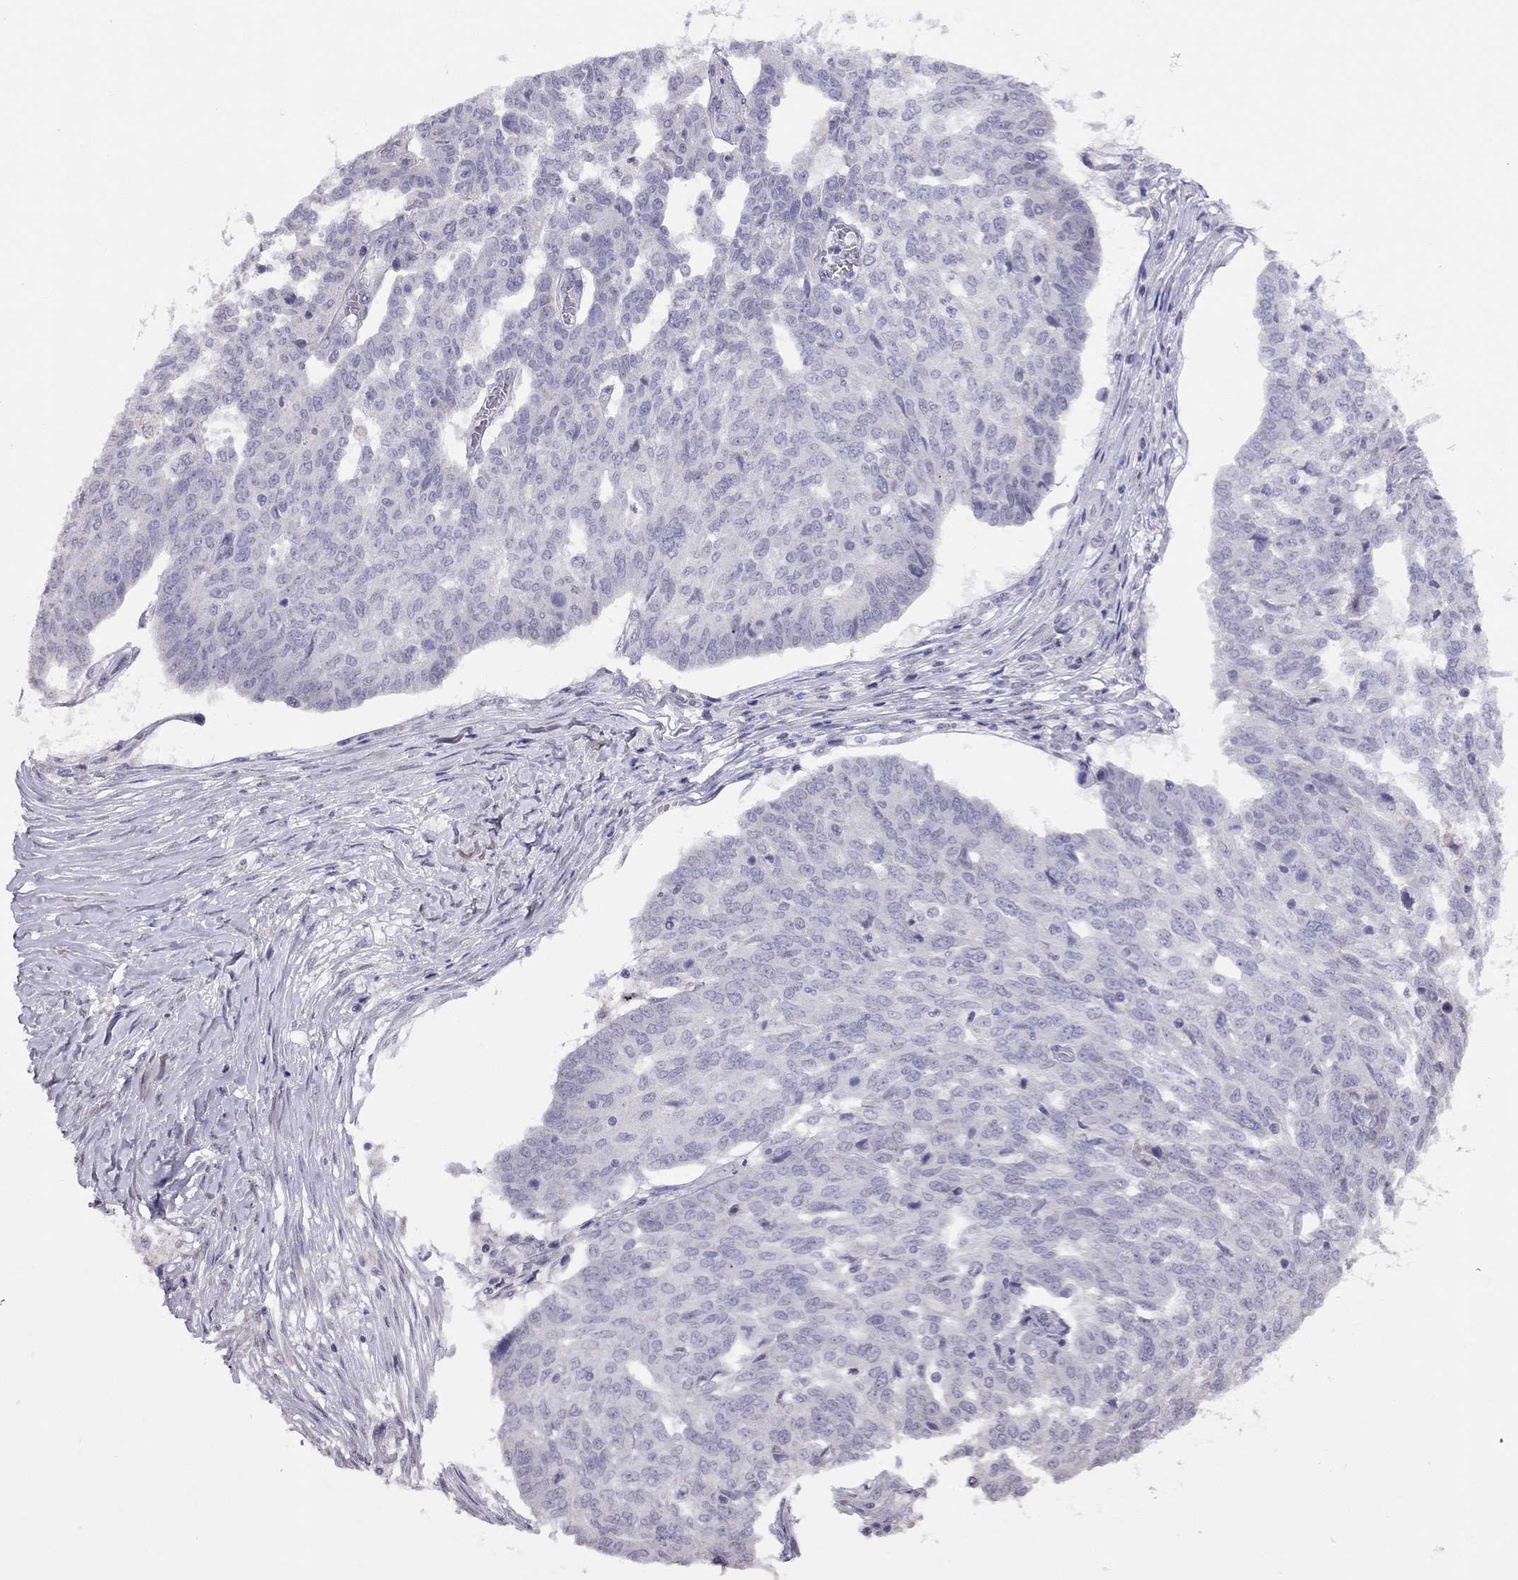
{"staining": {"intensity": "negative", "quantity": "none", "location": "none"}, "tissue": "ovarian cancer", "cell_type": "Tumor cells", "image_type": "cancer", "snomed": [{"axis": "morphology", "description": "Cystadenocarcinoma, serous, NOS"}, {"axis": "topography", "description": "Ovary"}], "caption": "A high-resolution micrograph shows IHC staining of ovarian cancer, which exhibits no significant expression in tumor cells. (DAB (3,3'-diaminobenzidine) IHC with hematoxylin counter stain).", "gene": "HES5", "patient": {"sex": "female", "age": 67}}